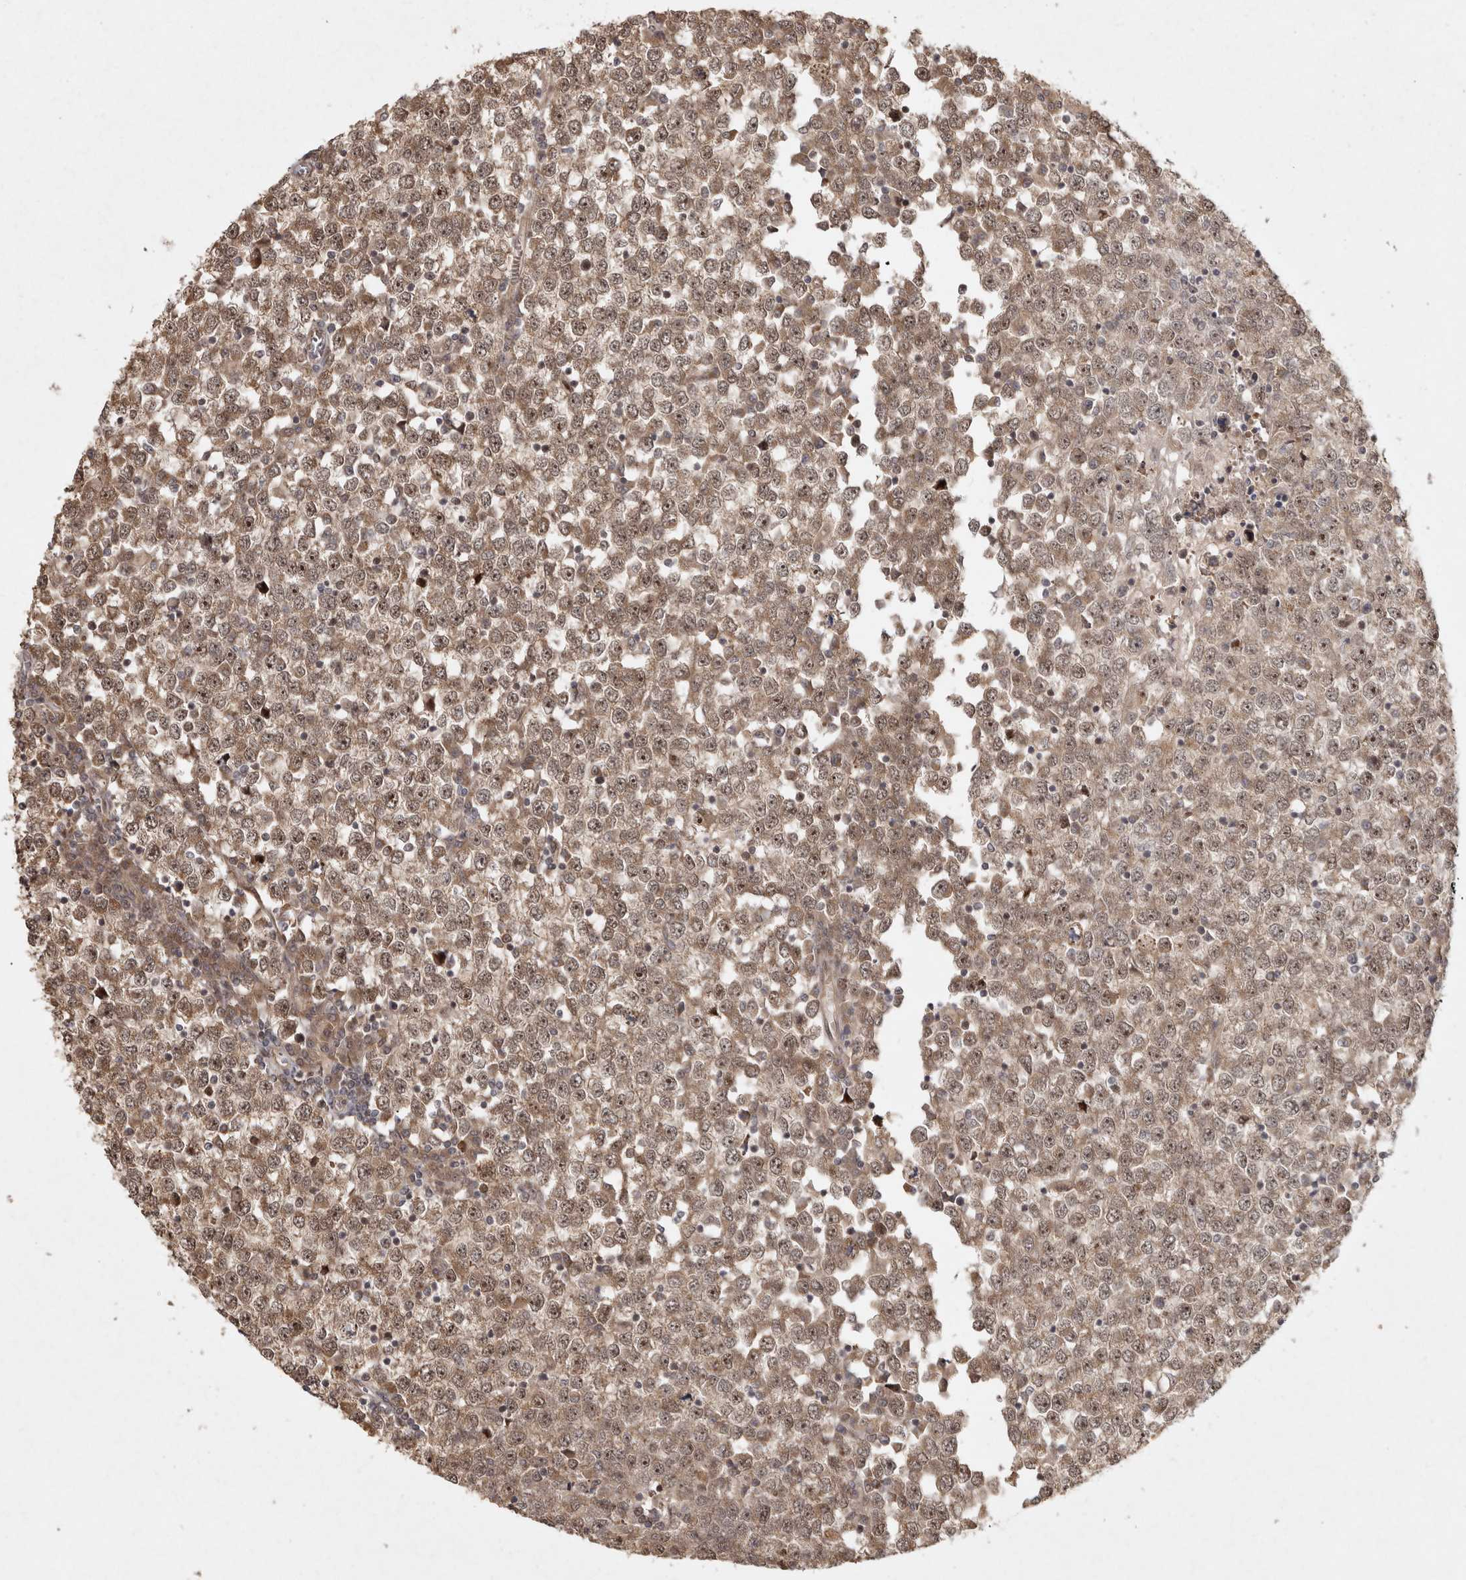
{"staining": {"intensity": "weak", "quantity": ">75%", "location": "cytoplasmic/membranous,nuclear"}, "tissue": "testis cancer", "cell_type": "Tumor cells", "image_type": "cancer", "snomed": [{"axis": "morphology", "description": "Seminoma, NOS"}, {"axis": "topography", "description": "Testis"}], "caption": "A micrograph of testis cancer (seminoma) stained for a protein shows weak cytoplasmic/membranous and nuclear brown staining in tumor cells.", "gene": "CAMSAP2", "patient": {"sex": "male", "age": 65}}